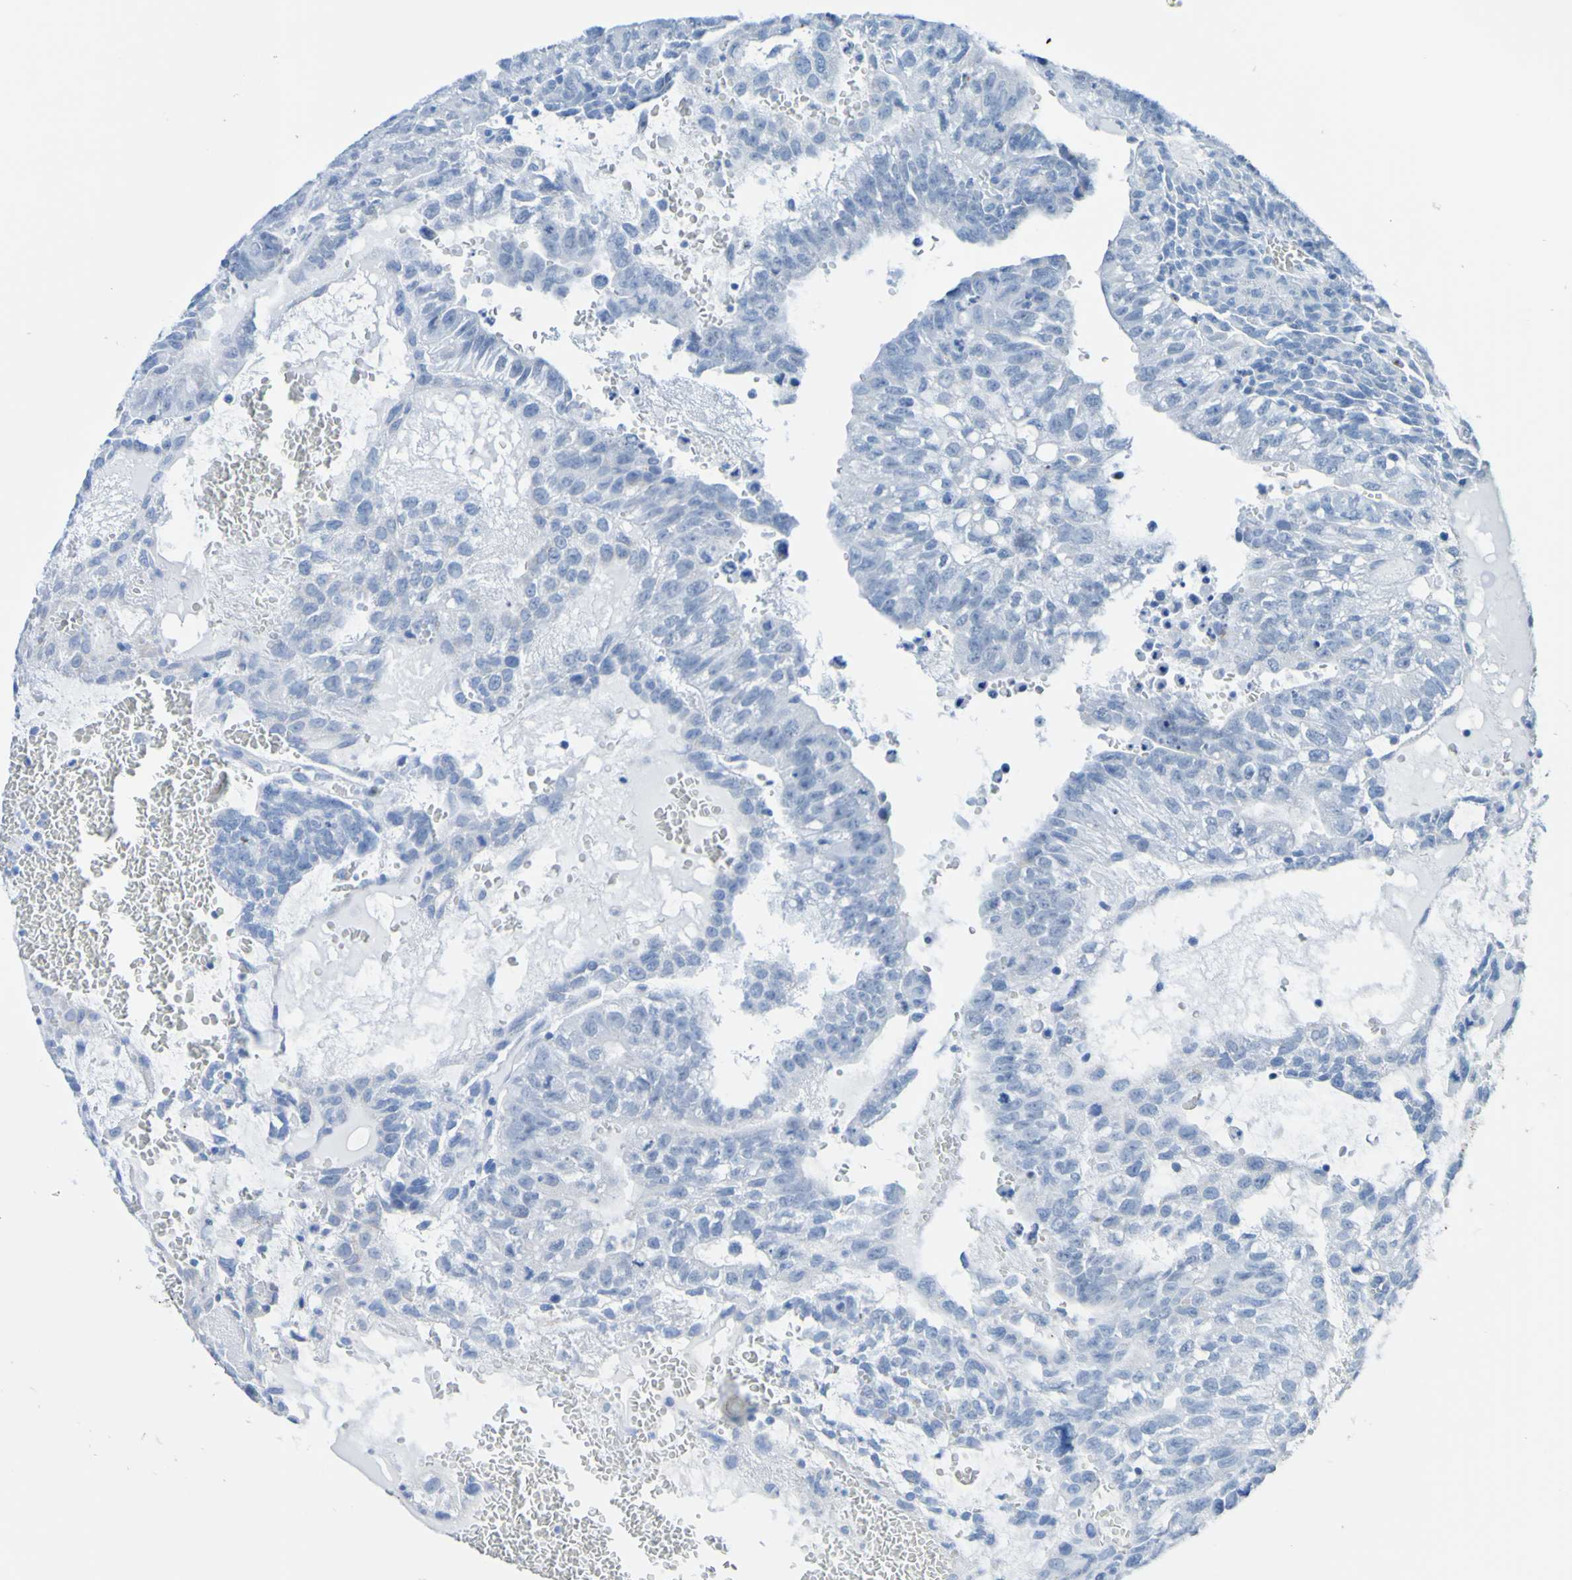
{"staining": {"intensity": "negative", "quantity": "none", "location": "none"}, "tissue": "testis cancer", "cell_type": "Tumor cells", "image_type": "cancer", "snomed": [{"axis": "morphology", "description": "Seminoma, NOS"}, {"axis": "morphology", "description": "Carcinoma, Embryonal, NOS"}, {"axis": "topography", "description": "Testis"}], "caption": "Micrograph shows no protein staining in tumor cells of embryonal carcinoma (testis) tissue.", "gene": "ACMSD", "patient": {"sex": "male", "age": 52}}